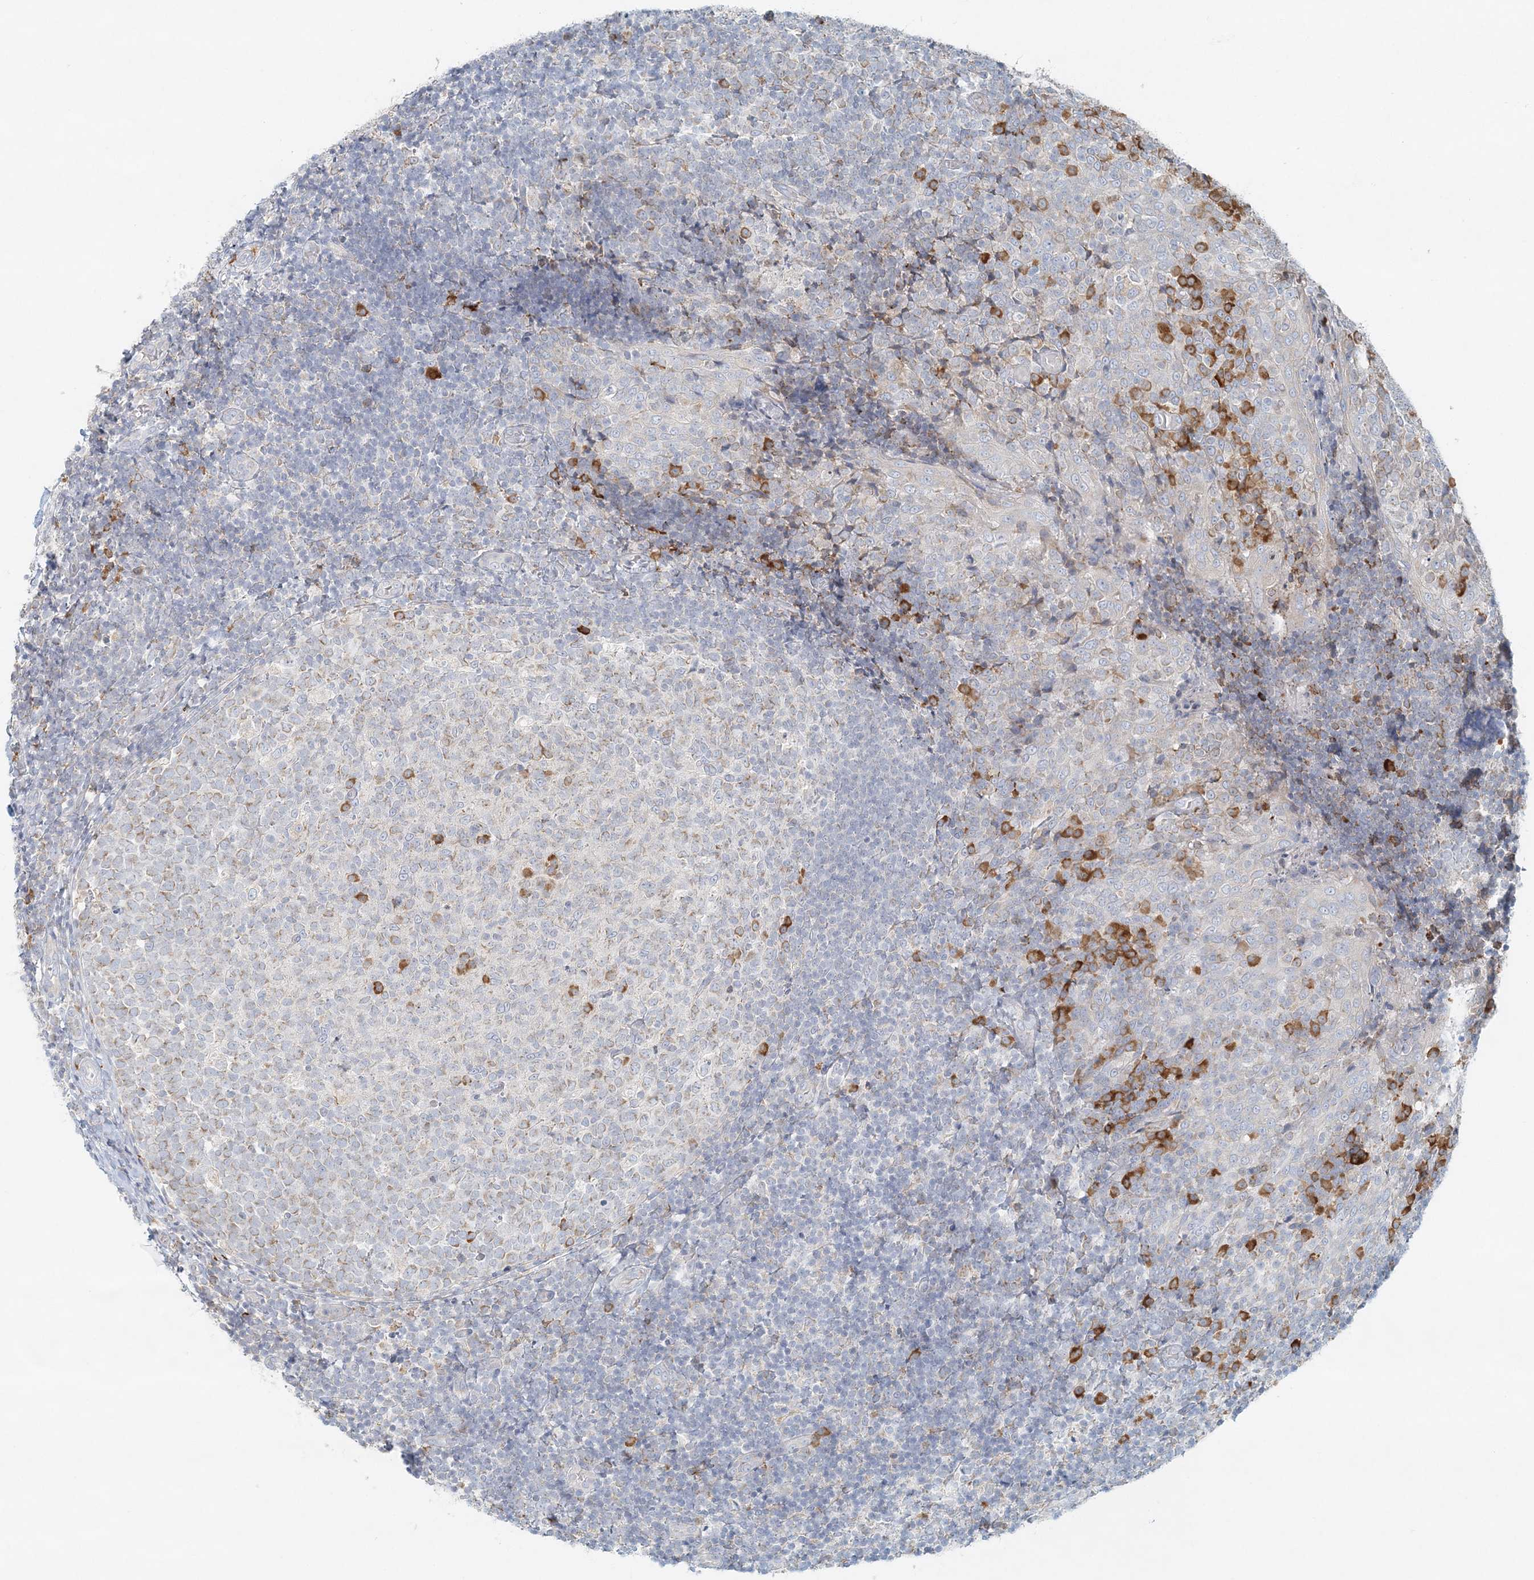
{"staining": {"intensity": "moderate", "quantity": "<25%", "location": "cytoplasmic/membranous"}, "tissue": "tonsil", "cell_type": "Germinal center cells", "image_type": "normal", "snomed": [{"axis": "morphology", "description": "Normal tissue, NOS"}, {"axis": "topography", "description": "Tonsil"}], "caption": "The image demonstrates a brown stain indicating the presence of a protein in the cytoplasmic/membranous of germinal center cells in tonsil. The staining was performed using DAB to visualize the protein expression in brown, while the nuclei were stained in blue with hematoxylin (Magnification: 20x).", "gene": "STK11IP", "patient": {"sex": "female", "age": 19}}